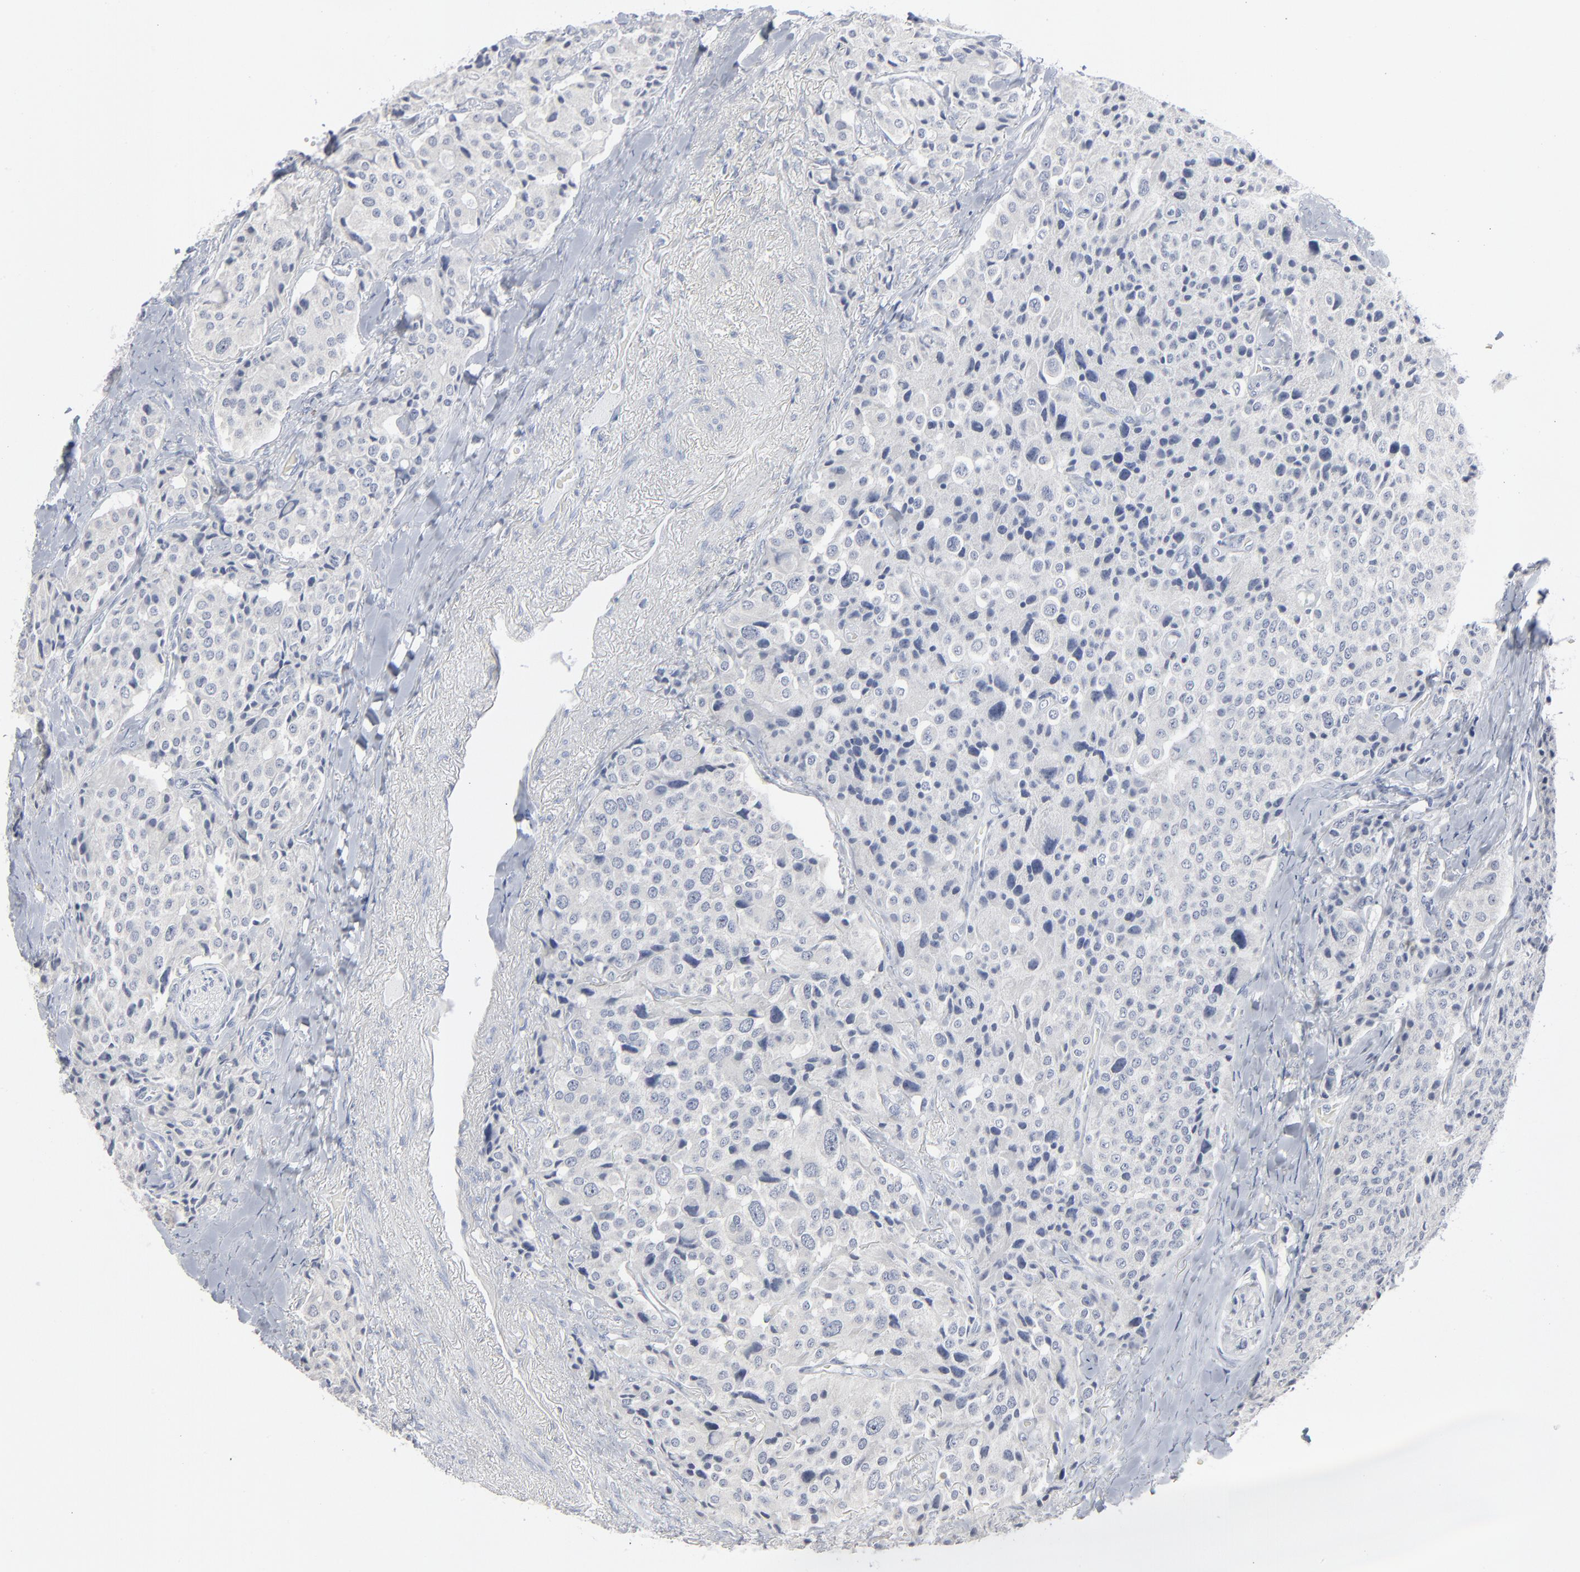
{"staining": {"intensity": "negative", "quantity": "none", "location": "none"}, "tissue": "carcinoid", "cell_type": "Tumor cells", "image_type": "cancer", "snomed": [{"axis": "morphology", "description": "Carcinoid, malignant, NOS"}, {"axis": "topography", "description": "Colon"}], "caption": "This image is of carcinoid (malignant) stained with IHC to label a protein in brown with the nuclei are counter-stained blue. There is no expression in tumor cells.", "gene": "PAGE1", "patient": {"sex": "female", "age": 61}}